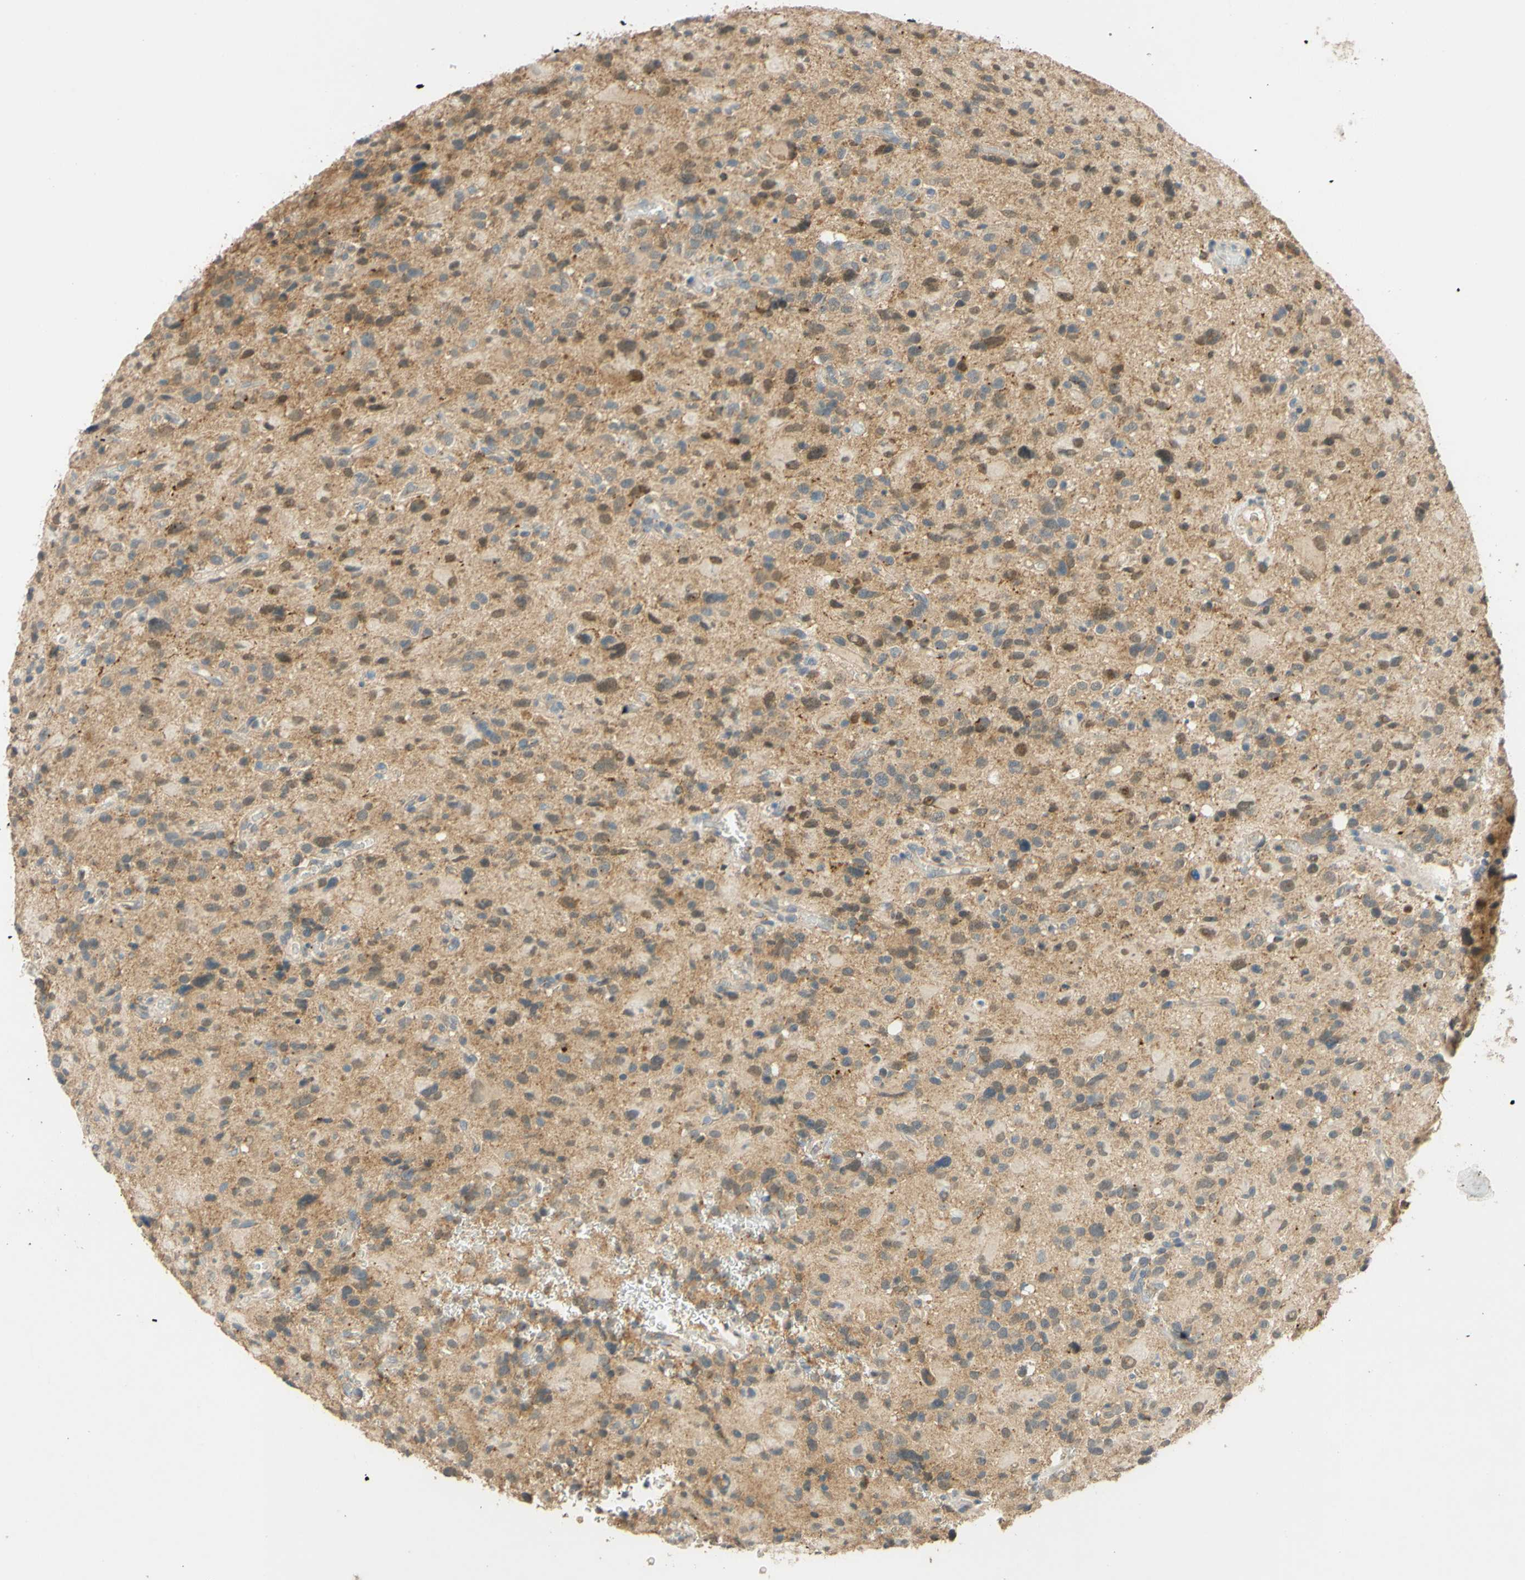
{"staining": {"intensity": "moderate", "quantity": "<25%", "location": "cytoplasmic/membranous,nuclear"}, "tissue": "glioma", "cell_type": "Tumor cells", "image_type": "cancer", "snomed": [{"axis": "morphology", "description": "Glioma, malignant, High grade"}, {"axis": "topography", "description": "Brain"}], "caption": "This is a photomicrograph of immunohistochemistry staining of glioma, which shows moderate staining in the cytoplasmic/membranous and nuclear of tumor cells.", "gene": "ENTREP2", "patient": {"sex": "male", "age": 48}}